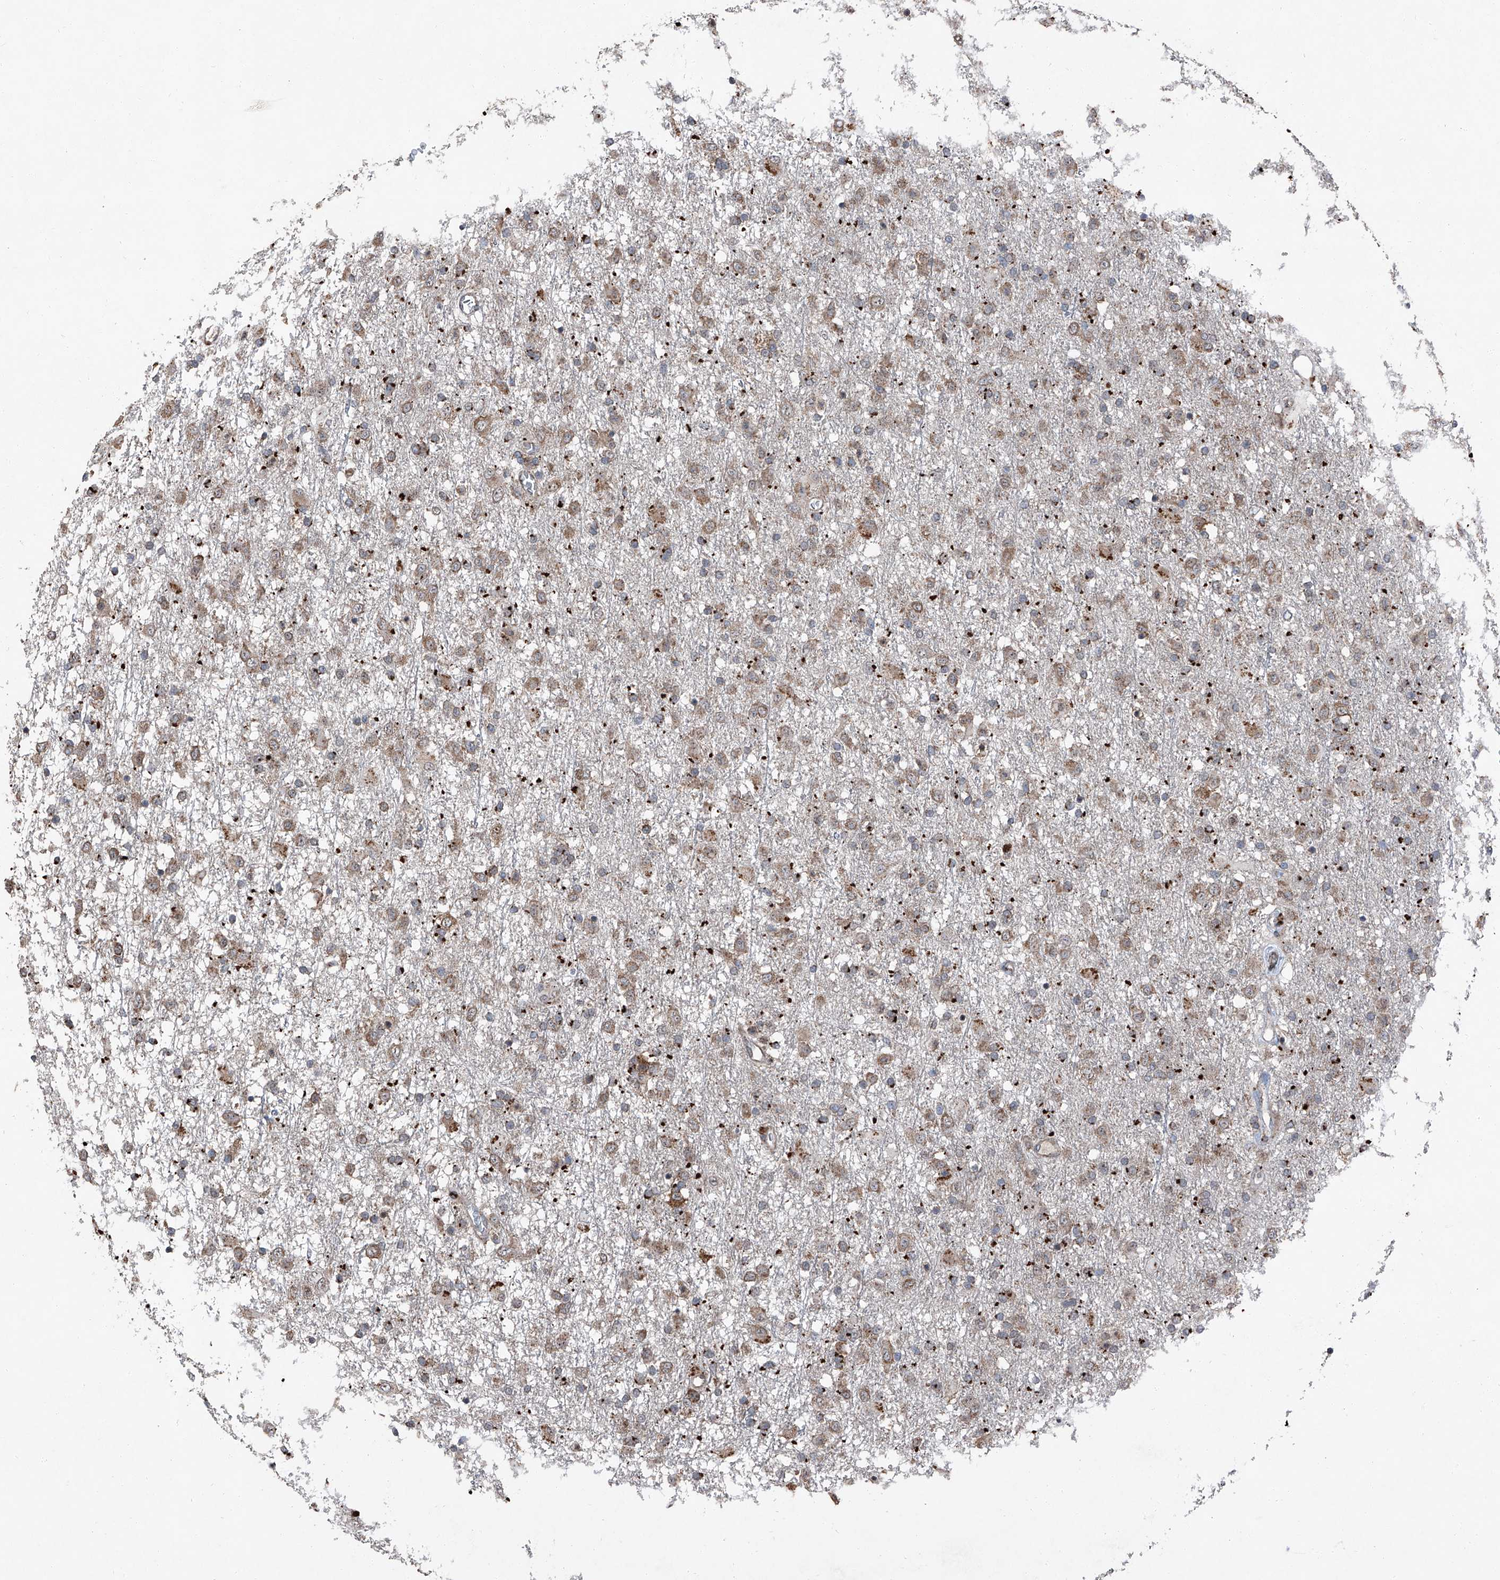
{"staining": {"intensity": "weak", "quantity": "25%-75%", "location": "cytoplasmic/membranous"}, "tissue": "glioma", "cell_type": "Tumor cells", "image_type": "cancer", "snomed": [{"axis": "morphology", "description": "Glioma, malignant, Low grade"}, {"axis": "topography", "description": "Brain"}], "caption": "Brown immunohistochemical staining in glioma shows weak cytoplasmic/membranous expression in approximately 25%-75% of tumor cells.", "gene": "LIMK1", "patient": {"sex": "male", "age": 65}}